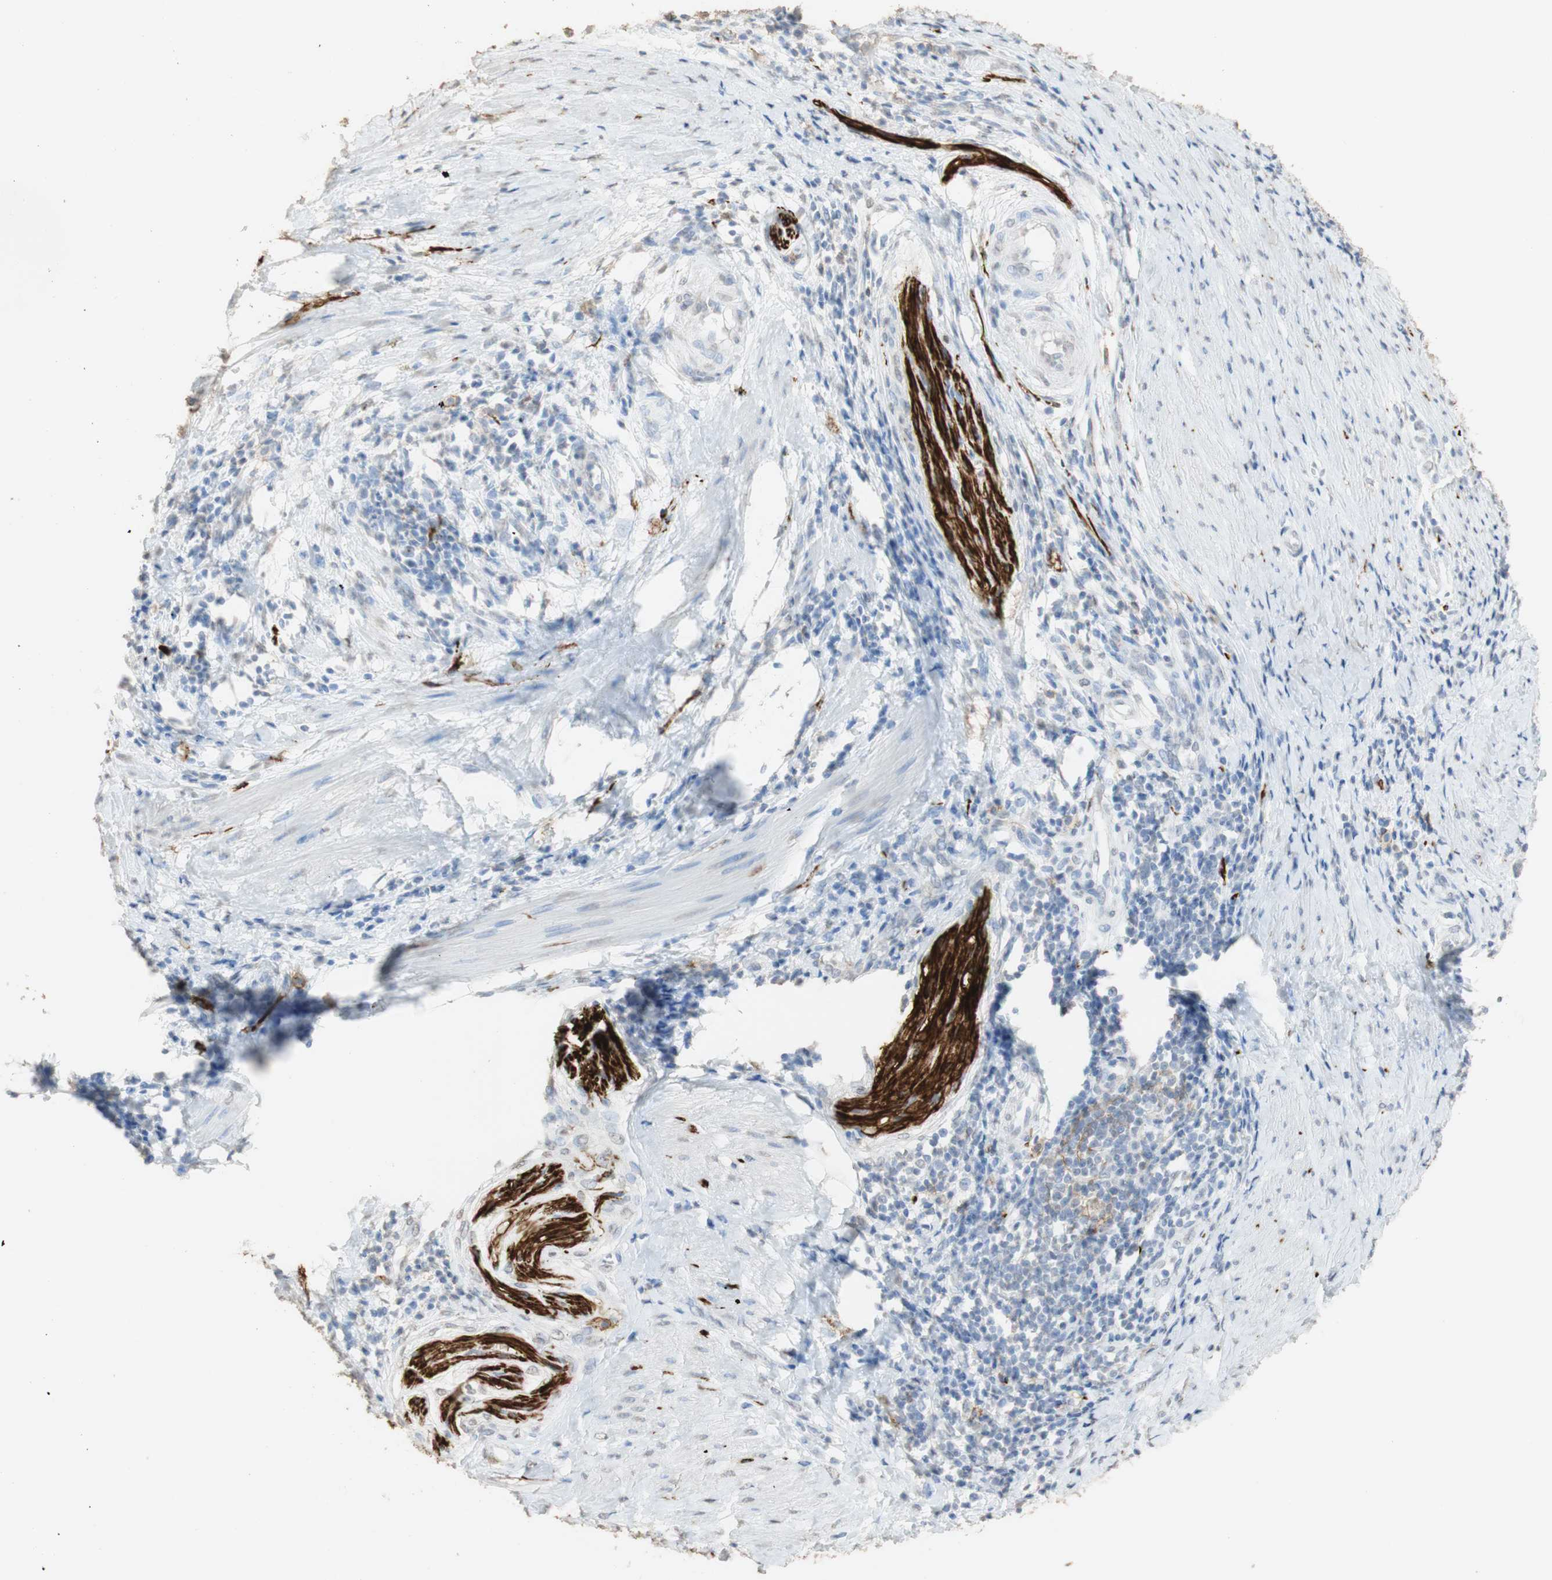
{"staining": {"intensity": "negative", "quantity": "none", "location": "none"}, "tissue": "cervical cancer", "cell_type": "Tumor cells", "image_type": "cancer", "snomed": [{"axis": "morphology", "description": "Squamous cell carcinoma, NOS"}, {"axis": "topography", "description": "Cervix"}], "caption": "Immunohistochemical staining of squamous cell carcinoma (cervical) exhibits no significant positivity in tumor cells.", "gene": "L1CAM", "patient": {"sex": "female", "age": 39}}